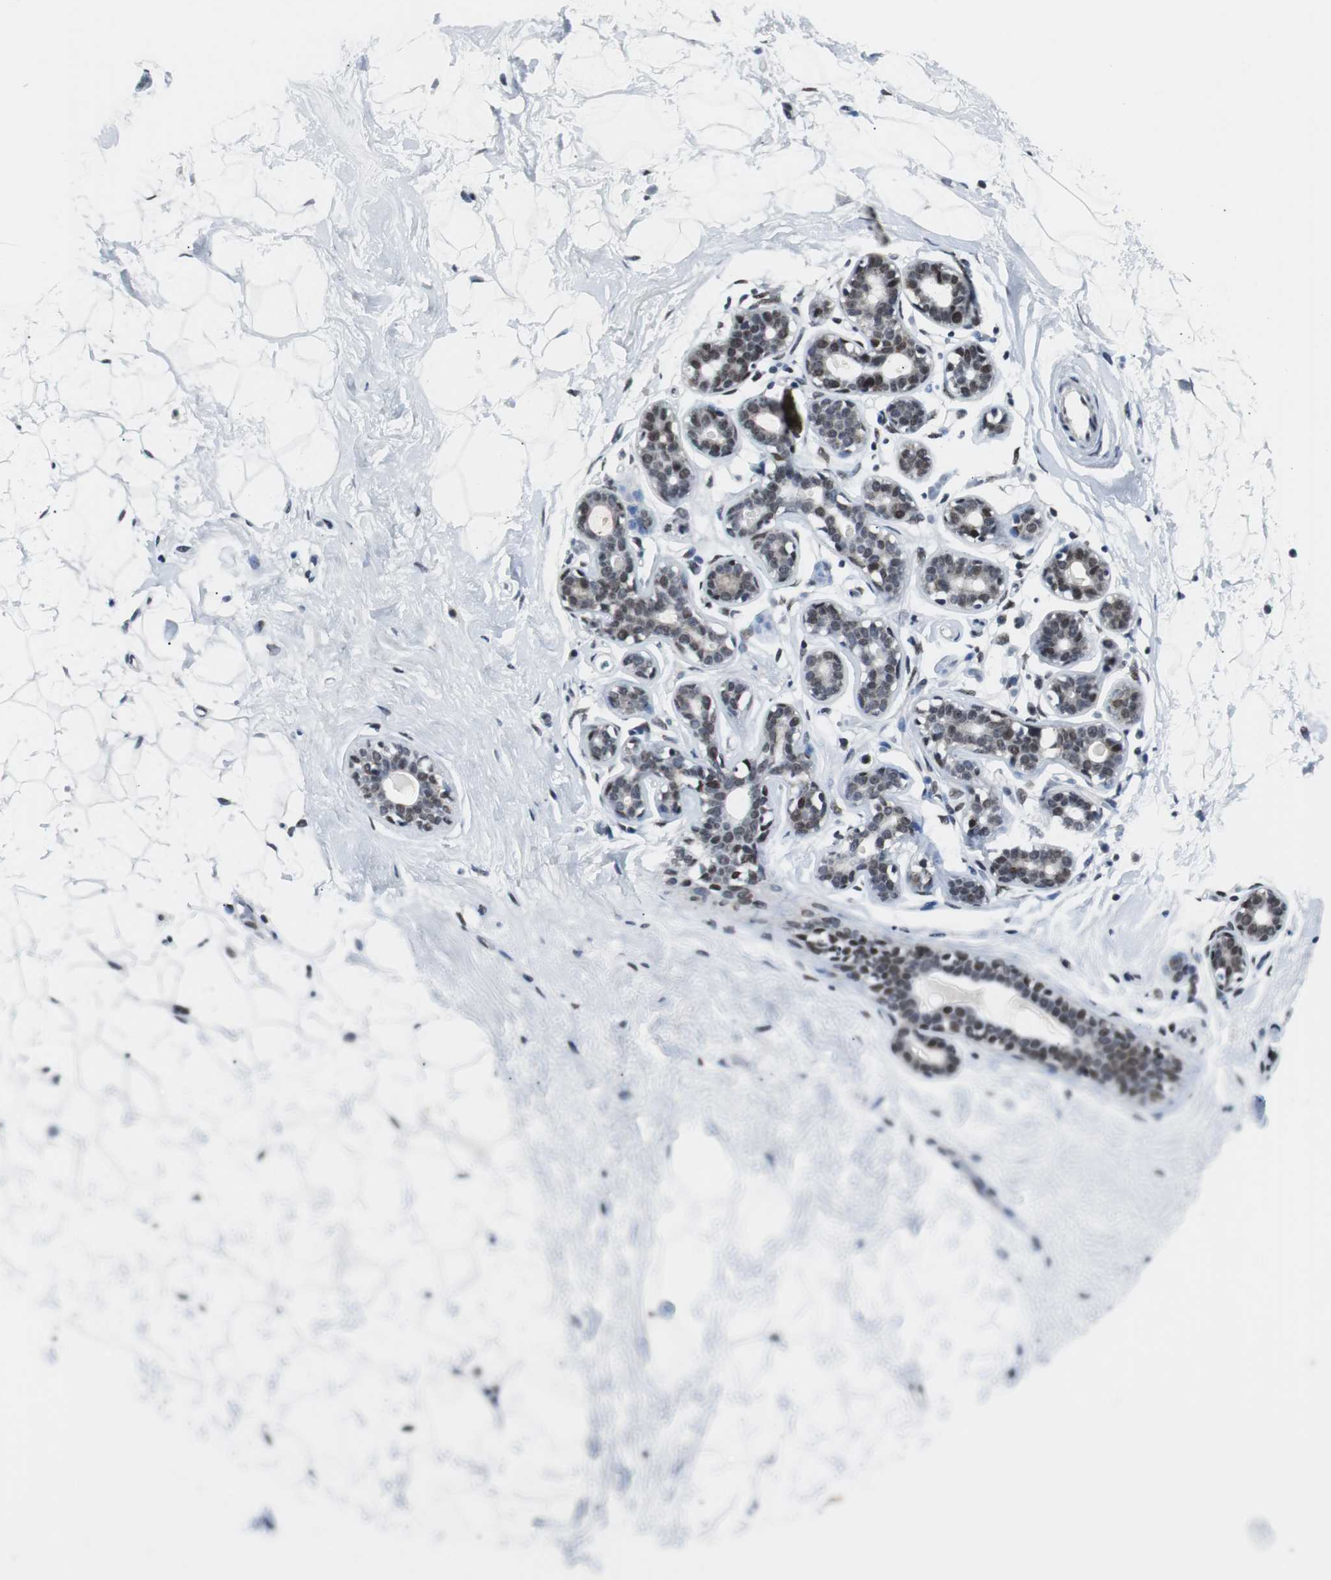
{"staining": {"intensity": "negative", "quantity": "none", "location": "none"}, "tissue": "breast", "cell_type": "Adipocytes", "image_type": "normal", "snomed": [{"axis": "morphology", "description": "Normal tissue, NOS"}, {"axis": "topography", "description": "Breast"}], "caption": "An immunohistochemistry photomicrograph of unremarkable breast is shown. There is no staining in adipocytes of breast.", "gene": "MTA1", "patient": {"sex": "female", "age": 23}}